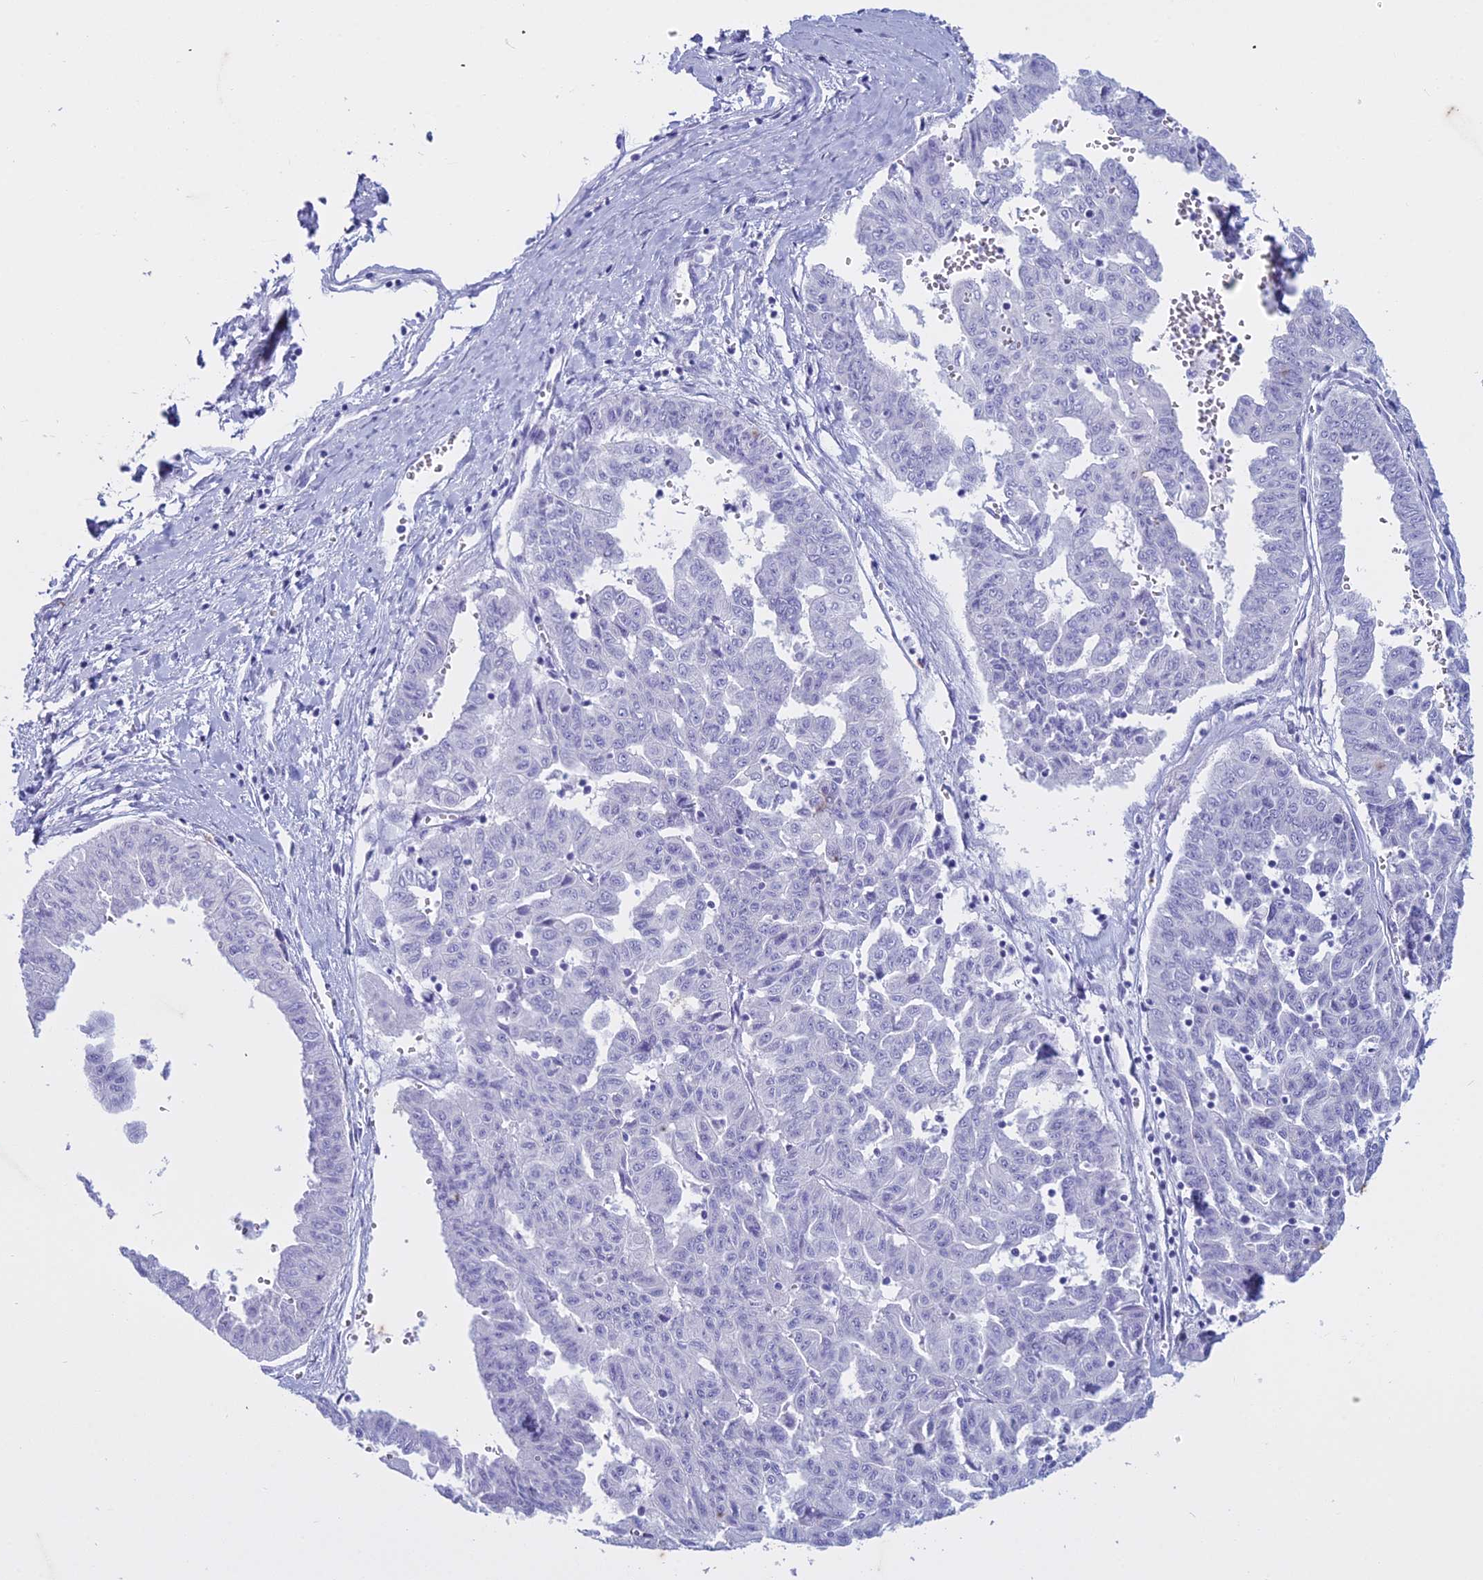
{"staining": {"intensity": "negative", "quantity": "none", "location": "none"}, "tissue": "liver cancer", "cell_type": "Tumor cells", "image_type": "cancer", "snomed": [{"axis": "morphology", "description": "Cholangiocarcinoma"}, {"axis": "topography", "description": "Liver"}], "caption": "Micrograph shows no significant protein expression in tumor cells of liver cancer (cholangiocarcinoma).", "gene": "HMGB4", "patient": {"sex": "female", "age": 77}}